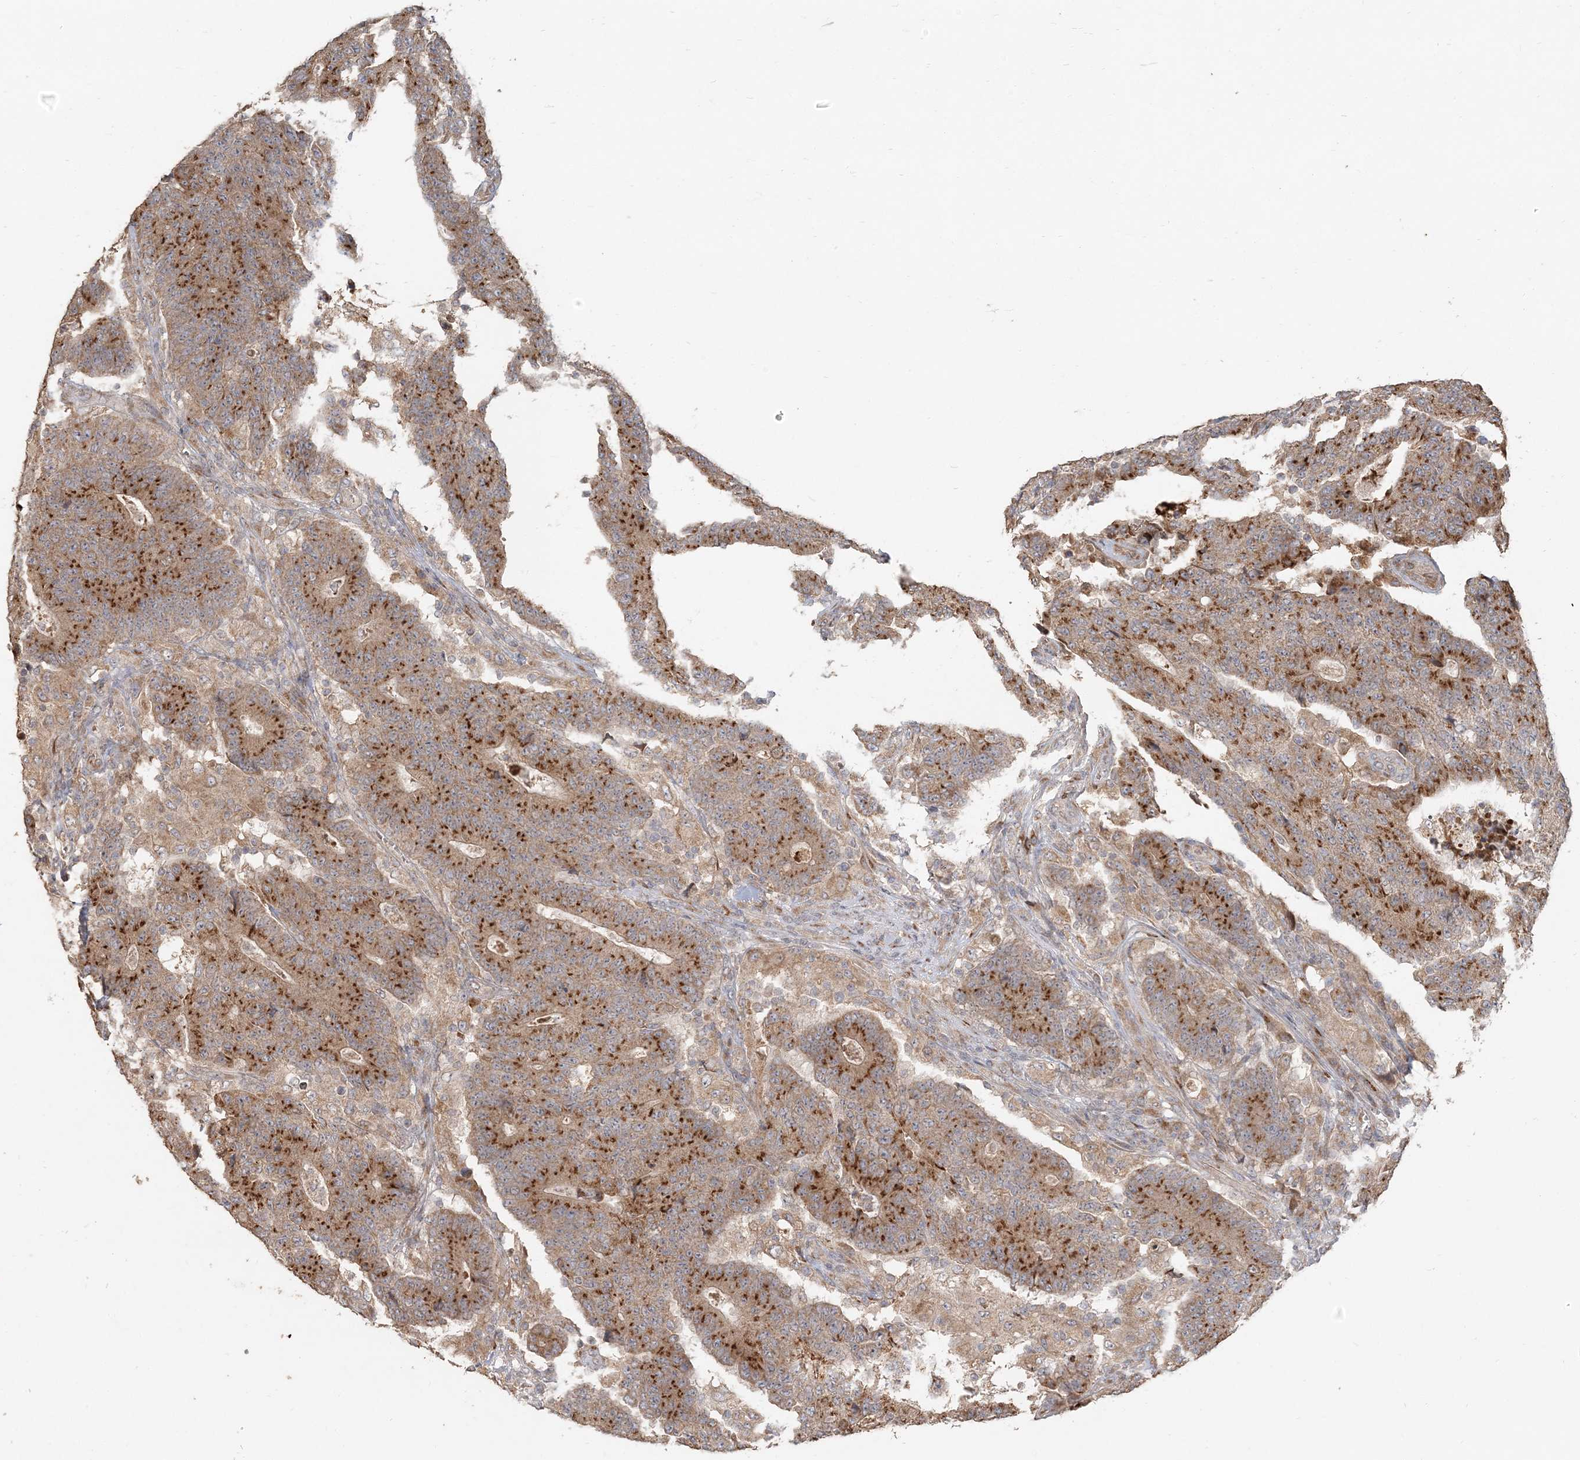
{"staining": {"intensity": "strong", "quantity": ">75%", "location": "cytoplasmic/membranous"}, "tissue": "colorectal cancer", "cell_type": "Tumor cells", "image_type": "cancer", "snomed": [{"axis": "morphology", "description": "Normal tissue, NOS"}, {"axis": "morphology", "description": "Adenocarcinoma, NOS"}, {"axis": "topography", "description": "Colon"}], "caption": "Brown immunohistochemical staining in human colorectal cancer displays strong cytoplasmic/membranous positivity in about >75% of tumor cells.", "gene": "RAB14", "patient": {"sex": "female", "age": 75}}